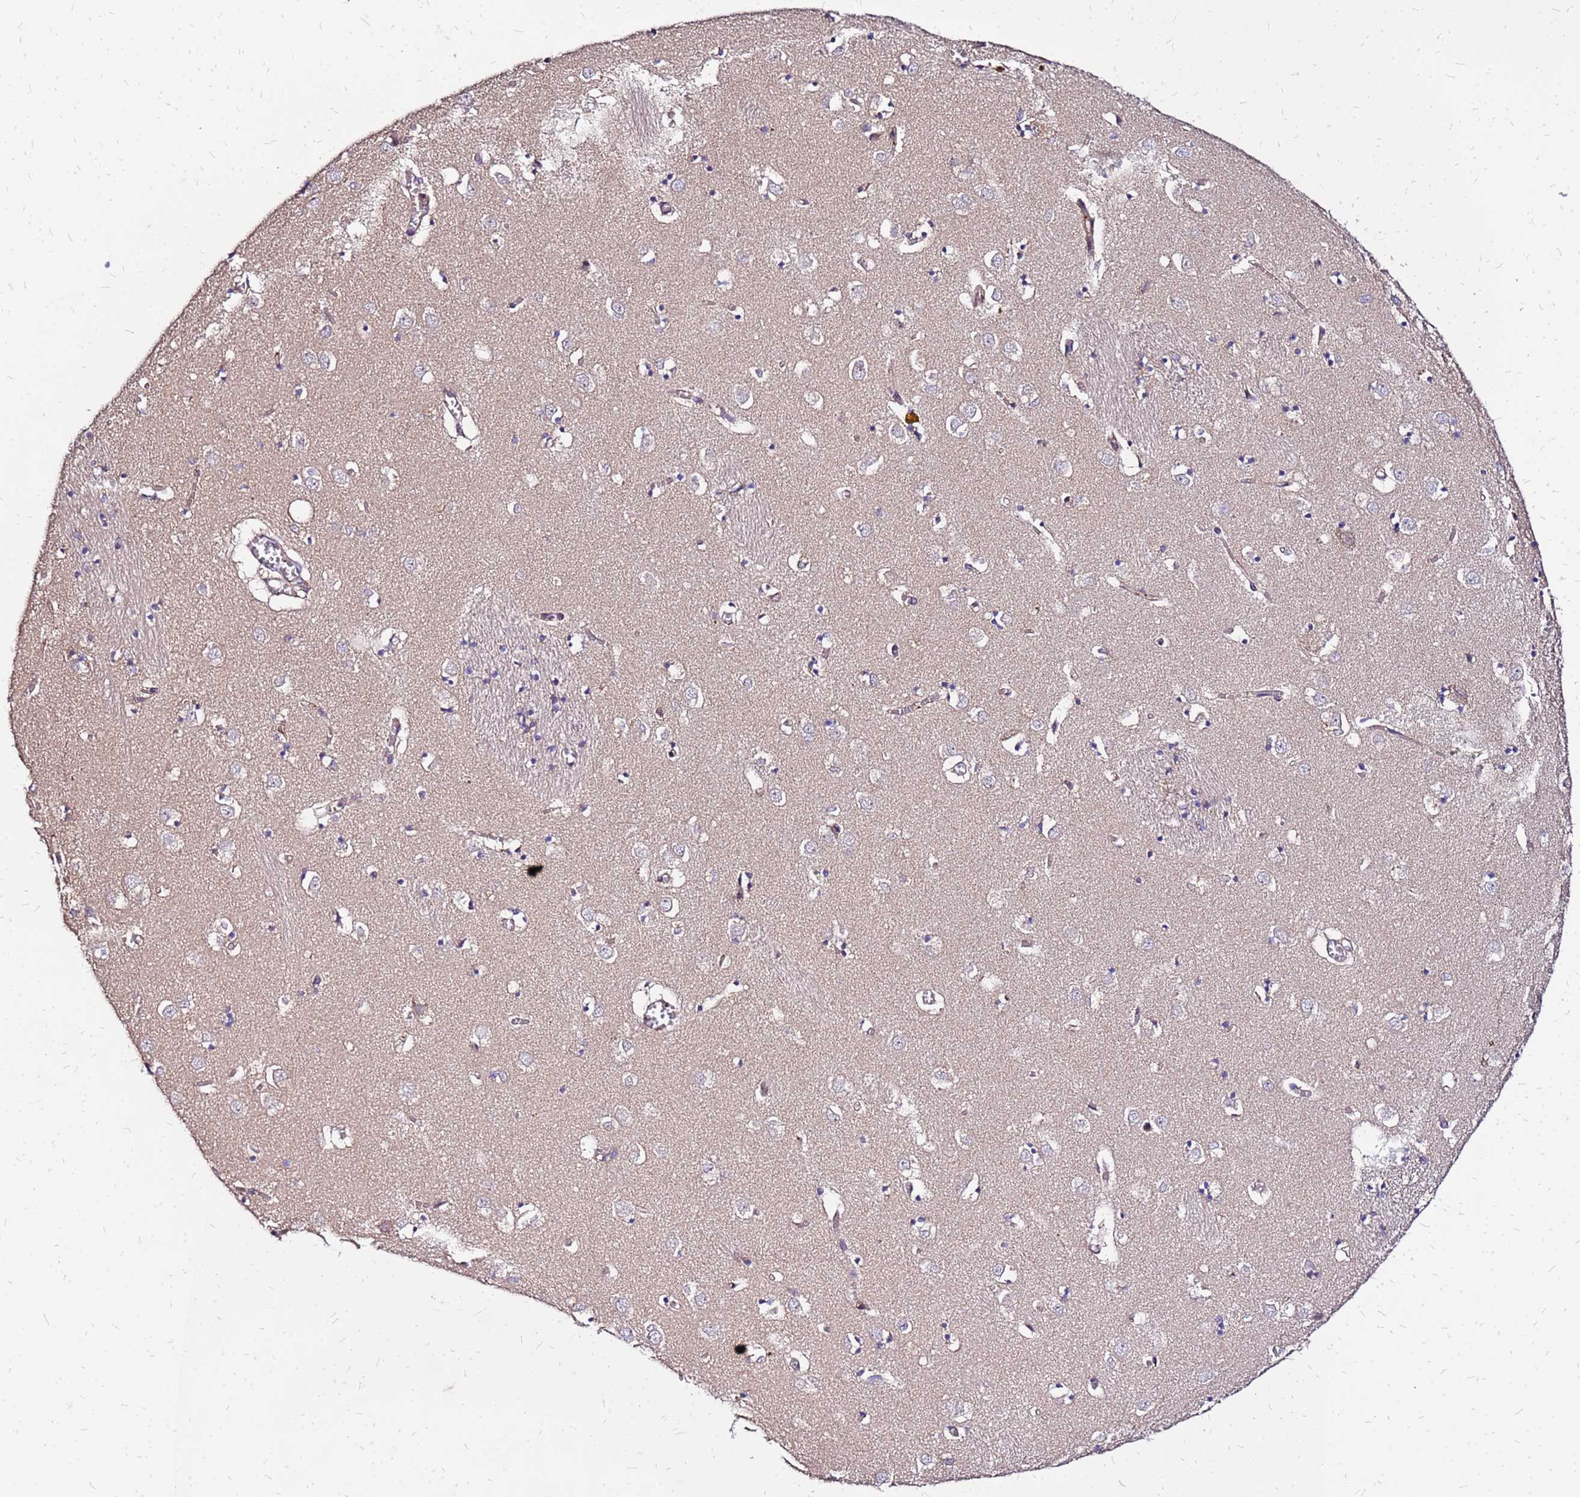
{"staining": {"intensity": "negative", "quantity": "none", "location": "none"}, "tissue": "caudate", "cell_type": "Glial cells", "image_type": "normal", "snomed": [{"axis": "morphology", "description": "Normal tissue, NOS"}, {"axis": "topography", "description": "Lateral ventricle wall"}], "caption": "This image is of unremarkable caudate stained with immunohistochemistry (IHC) to label a protein in brown with the nuclei are counter-stained blue. There is no expression in glial cells. (DAB IHC with hematoxylin counter stain).", "gene": "VMO1", "patient": {"sex": "male", "age": 70}}